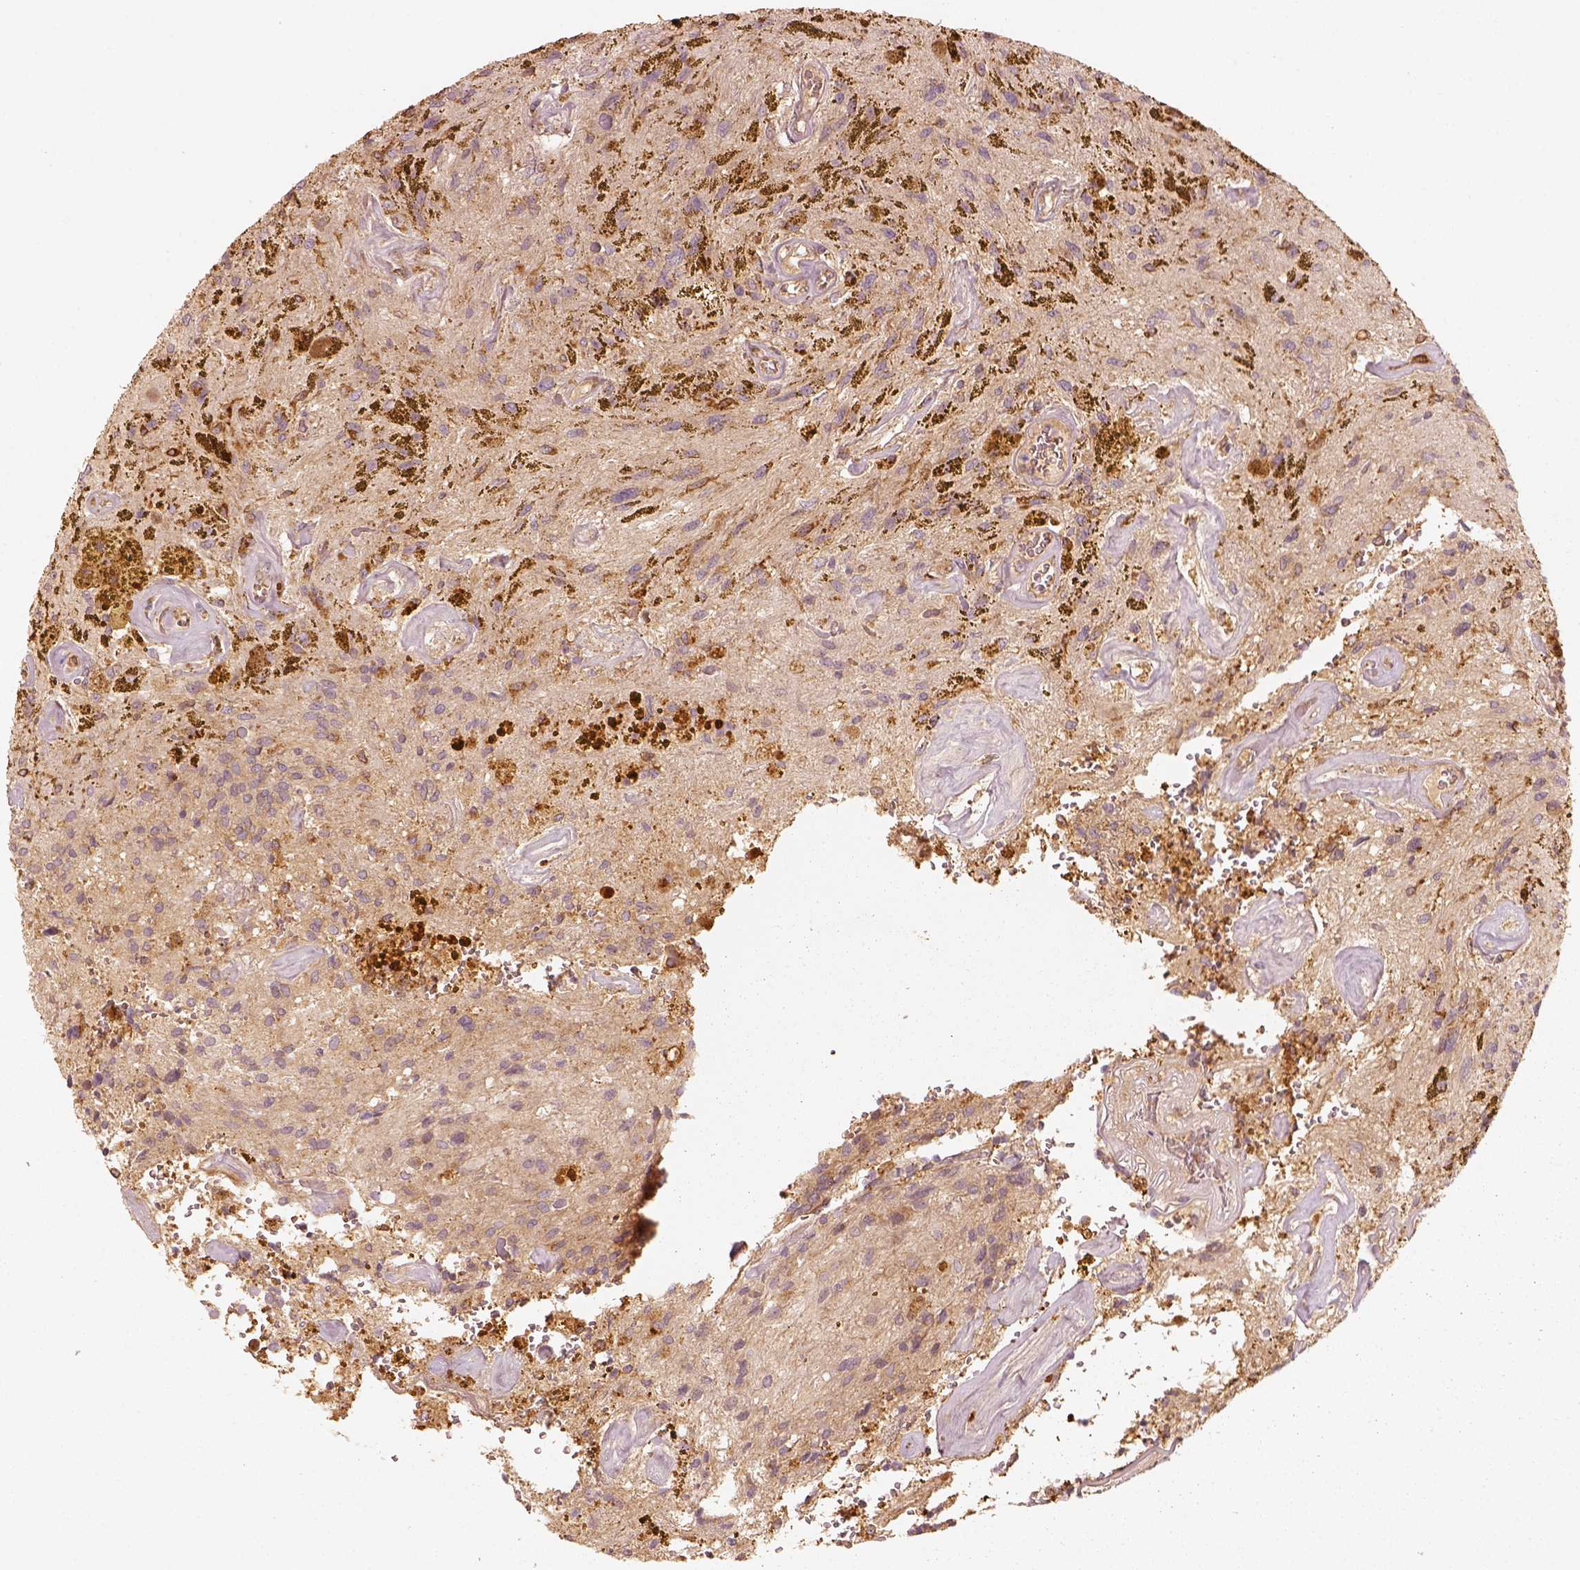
{"staining": {"intensity": "weak", "quantity": ">75%", "location": "cytoplasmic/membranous"}, "tissue": "glioma", "cell_type": "Tumor cells", "image_type": "cancer", "snomed": [{"axis": "morphology", "description": "Glioma, malignant, Low grade"}, {"axis": "topography", "description": "Cerebellum"}], "caption": "Human malignant glioma (low-grade) stained for a protein (brown) exhibits weak cytoplasmic/membranous positive positivity in approximately >75% of tumor cells.", "gene": "FSCN1", "patient": {"sex": "female", "age": 14}}